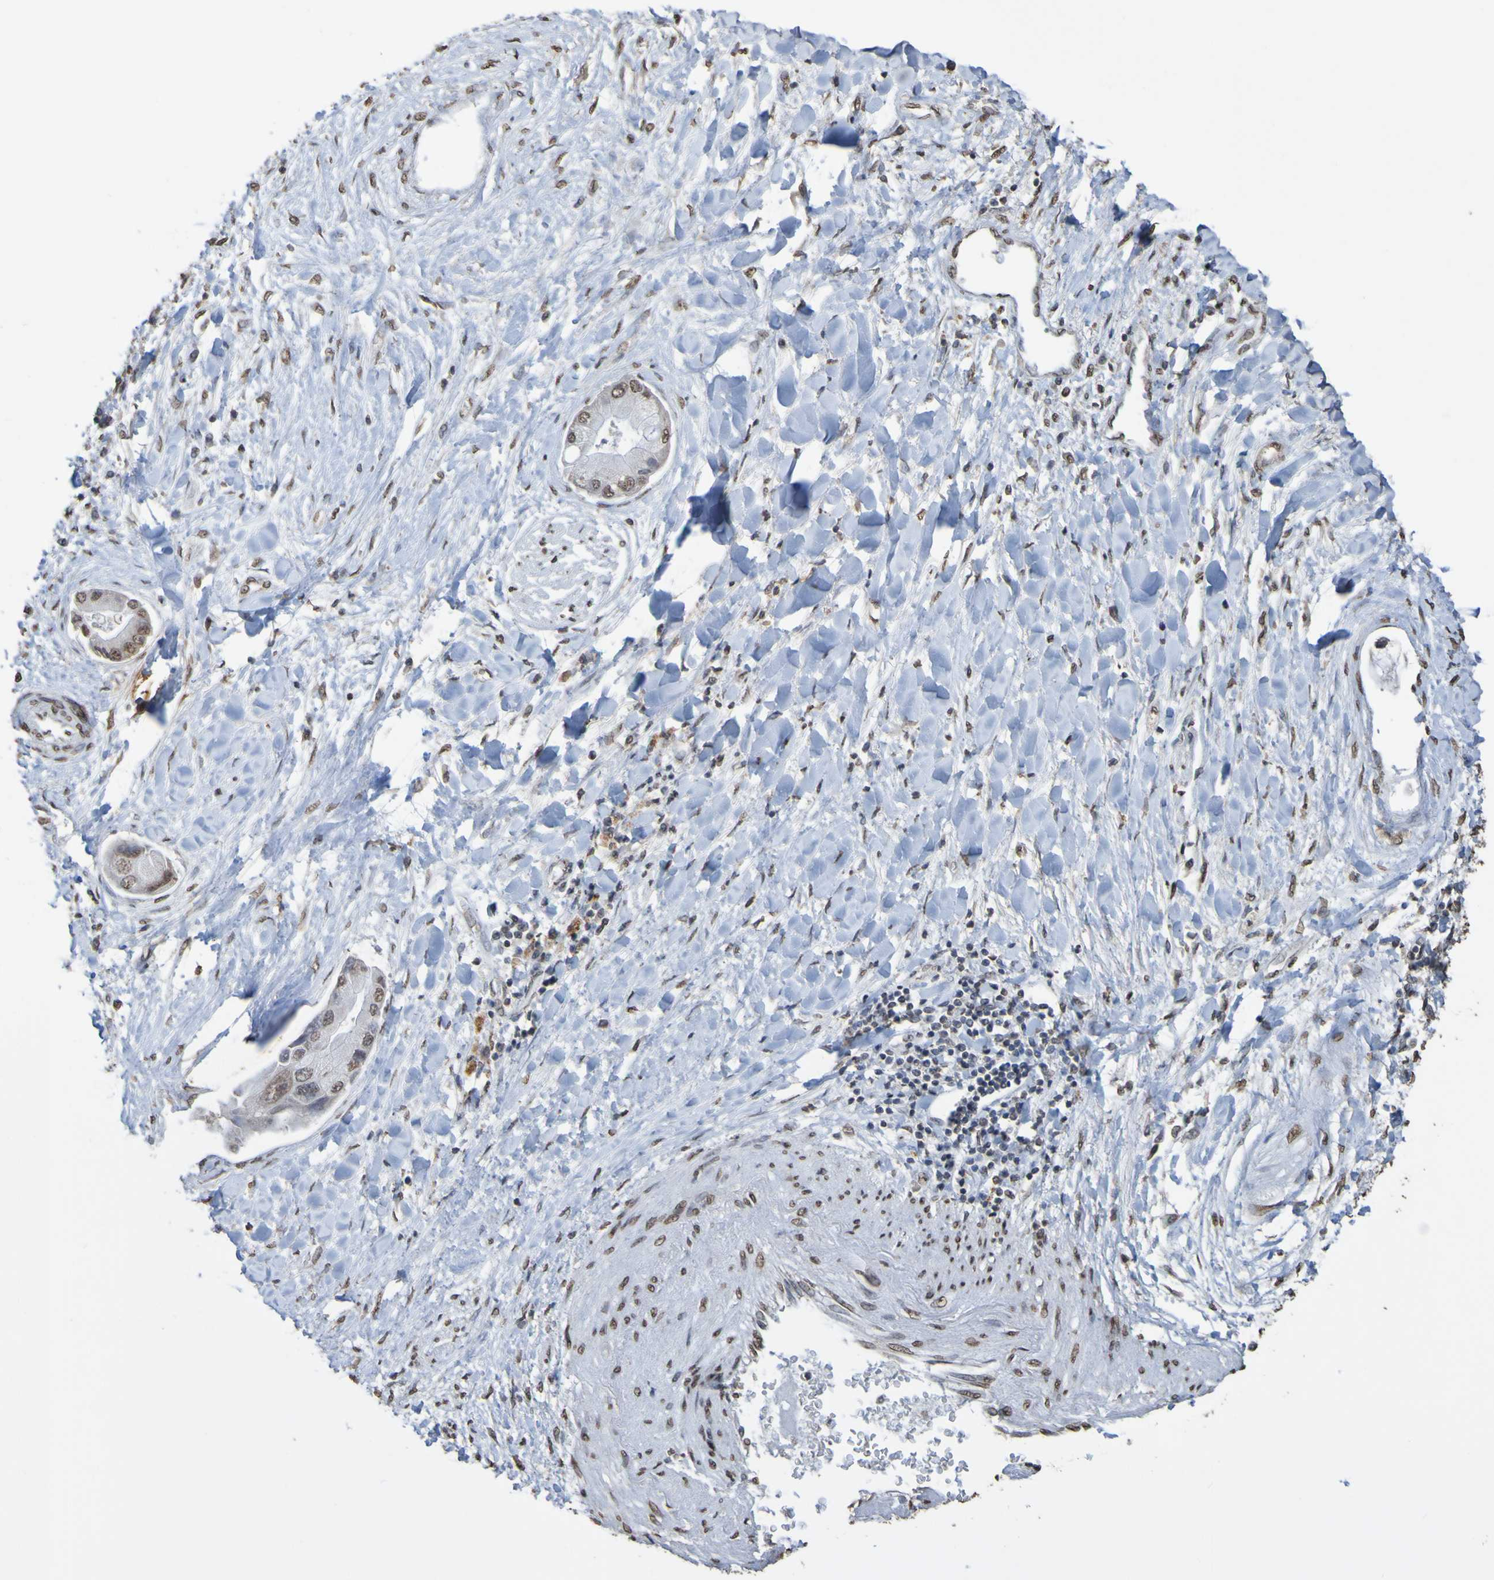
{"staining": {"intensity": "weak", "quantity": ">75%", "location": "nuclear"}, "tissue": "liver cancer", "cell_type": "Tumor cells", "image_type": "cancer", "snomed": [{"axis": "morphology", "description": "Cholangiocarcinoma"}, {"axis": "topography", "description": "Liver"}], "caption": "Human liver cancer stained for a protein (brown) demonstrates weak nuclear positive positivity in about >75% of tumor cells.", "gene": "ALKBH2", "patient": {"sex": "male", "age": 50}}